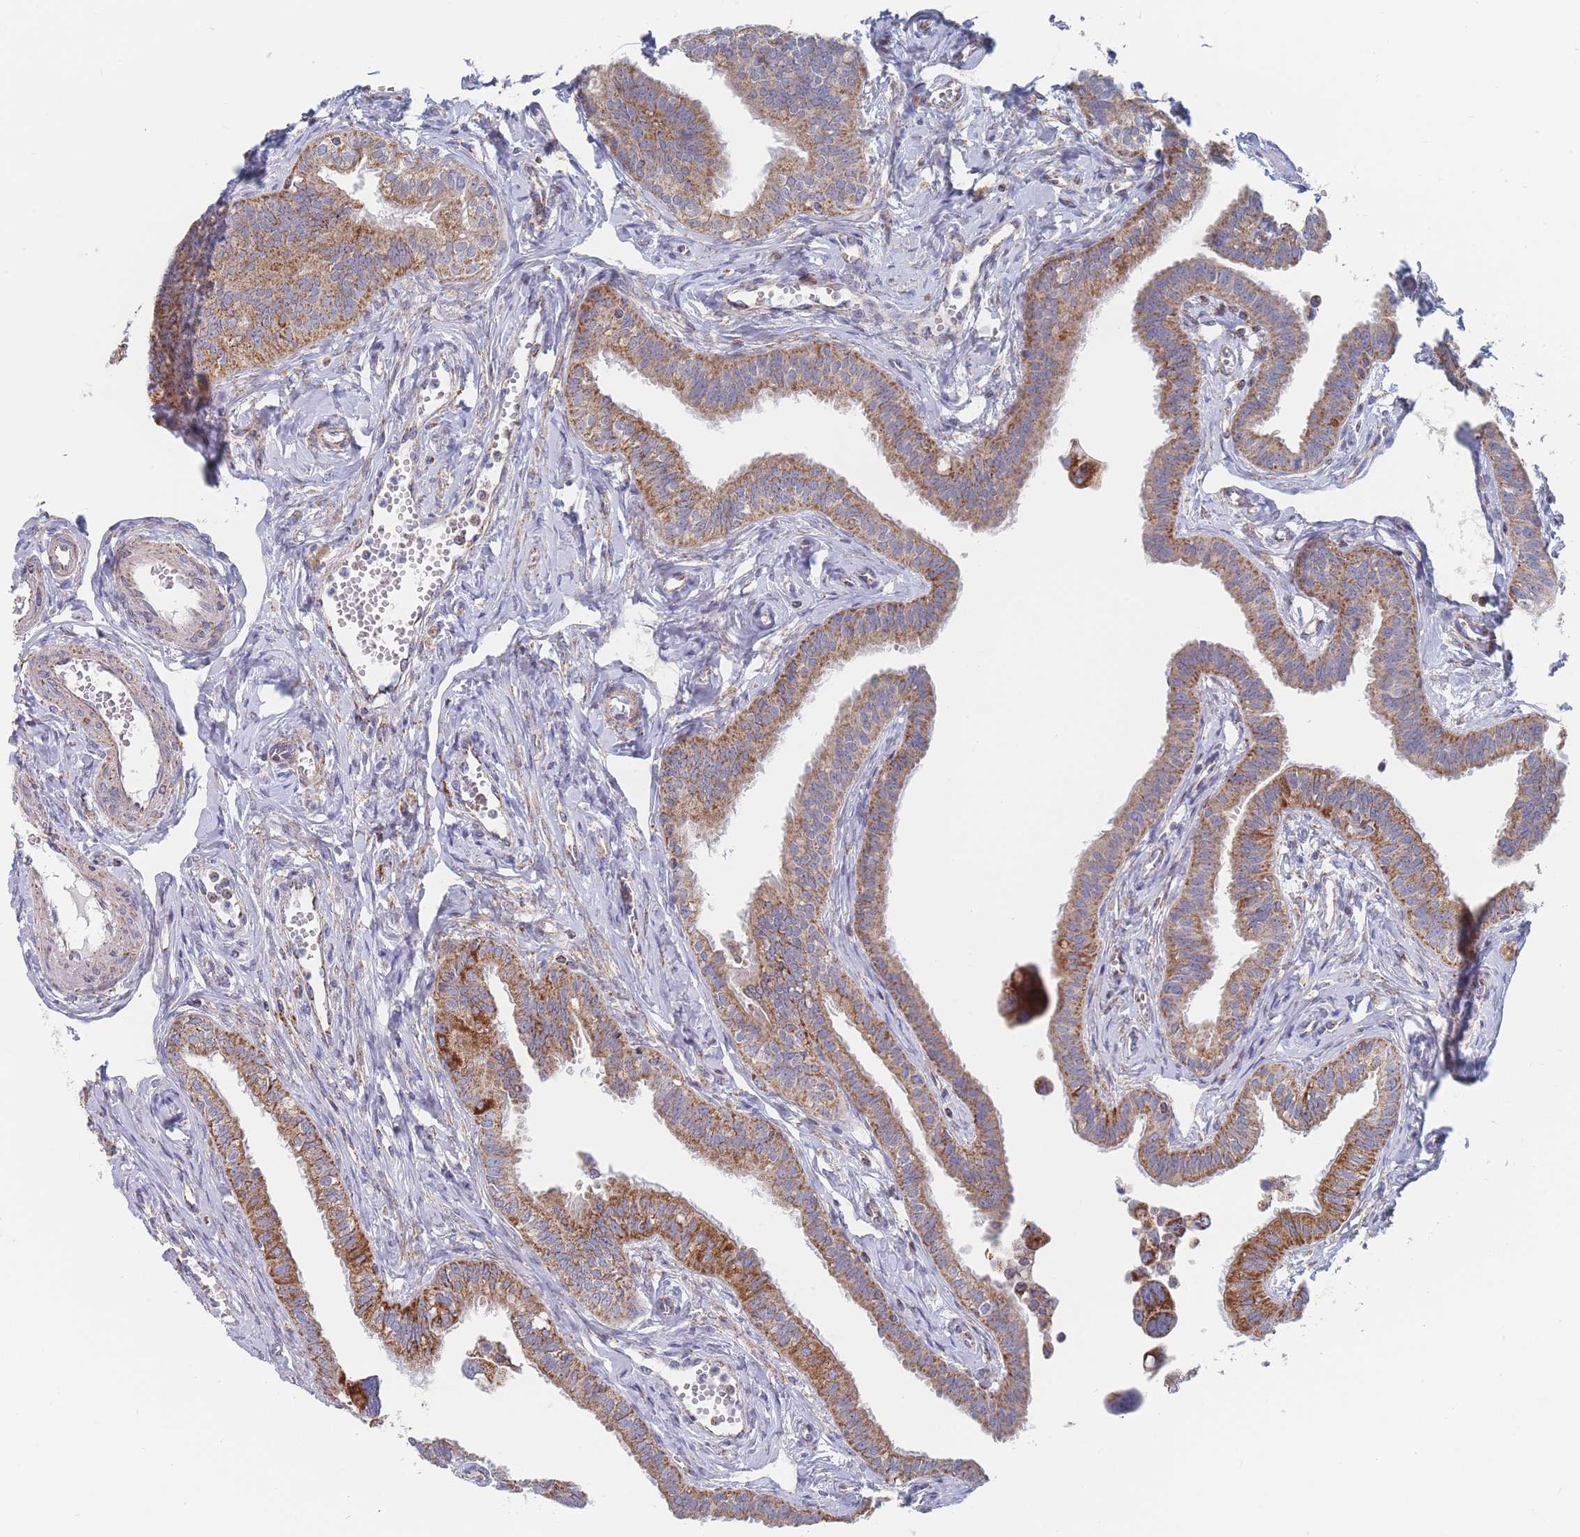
{"staining": {"intensity": "moderate", "quantity": ">75%", "location": "cytoplasmic/membranous"}, "tissue": "fallopian tube", "cell_type": "Glandular cells", "image_type": "normal", "snomed": [{"axis": "morphology", "description": "Normal tissue, NOS"}, {"axis": "morphology", "description": "Carcinoma, NOS"}, {"axis": "topography", "description": "Fallopian tube"}, {"axis": "topography", "description": "Ovary"}], "caption": "This micrograph reveals unremarkable fallopian tube stained with immunohistochemistry (IHC) to label a protein in brown. The cytoplasmic/membranous of glandular cells show moderate positivity for the protein. Nuclei are counter-stained blue.", "gene": "IKZF4", "patient": {"sex": "female", "age": 59}}